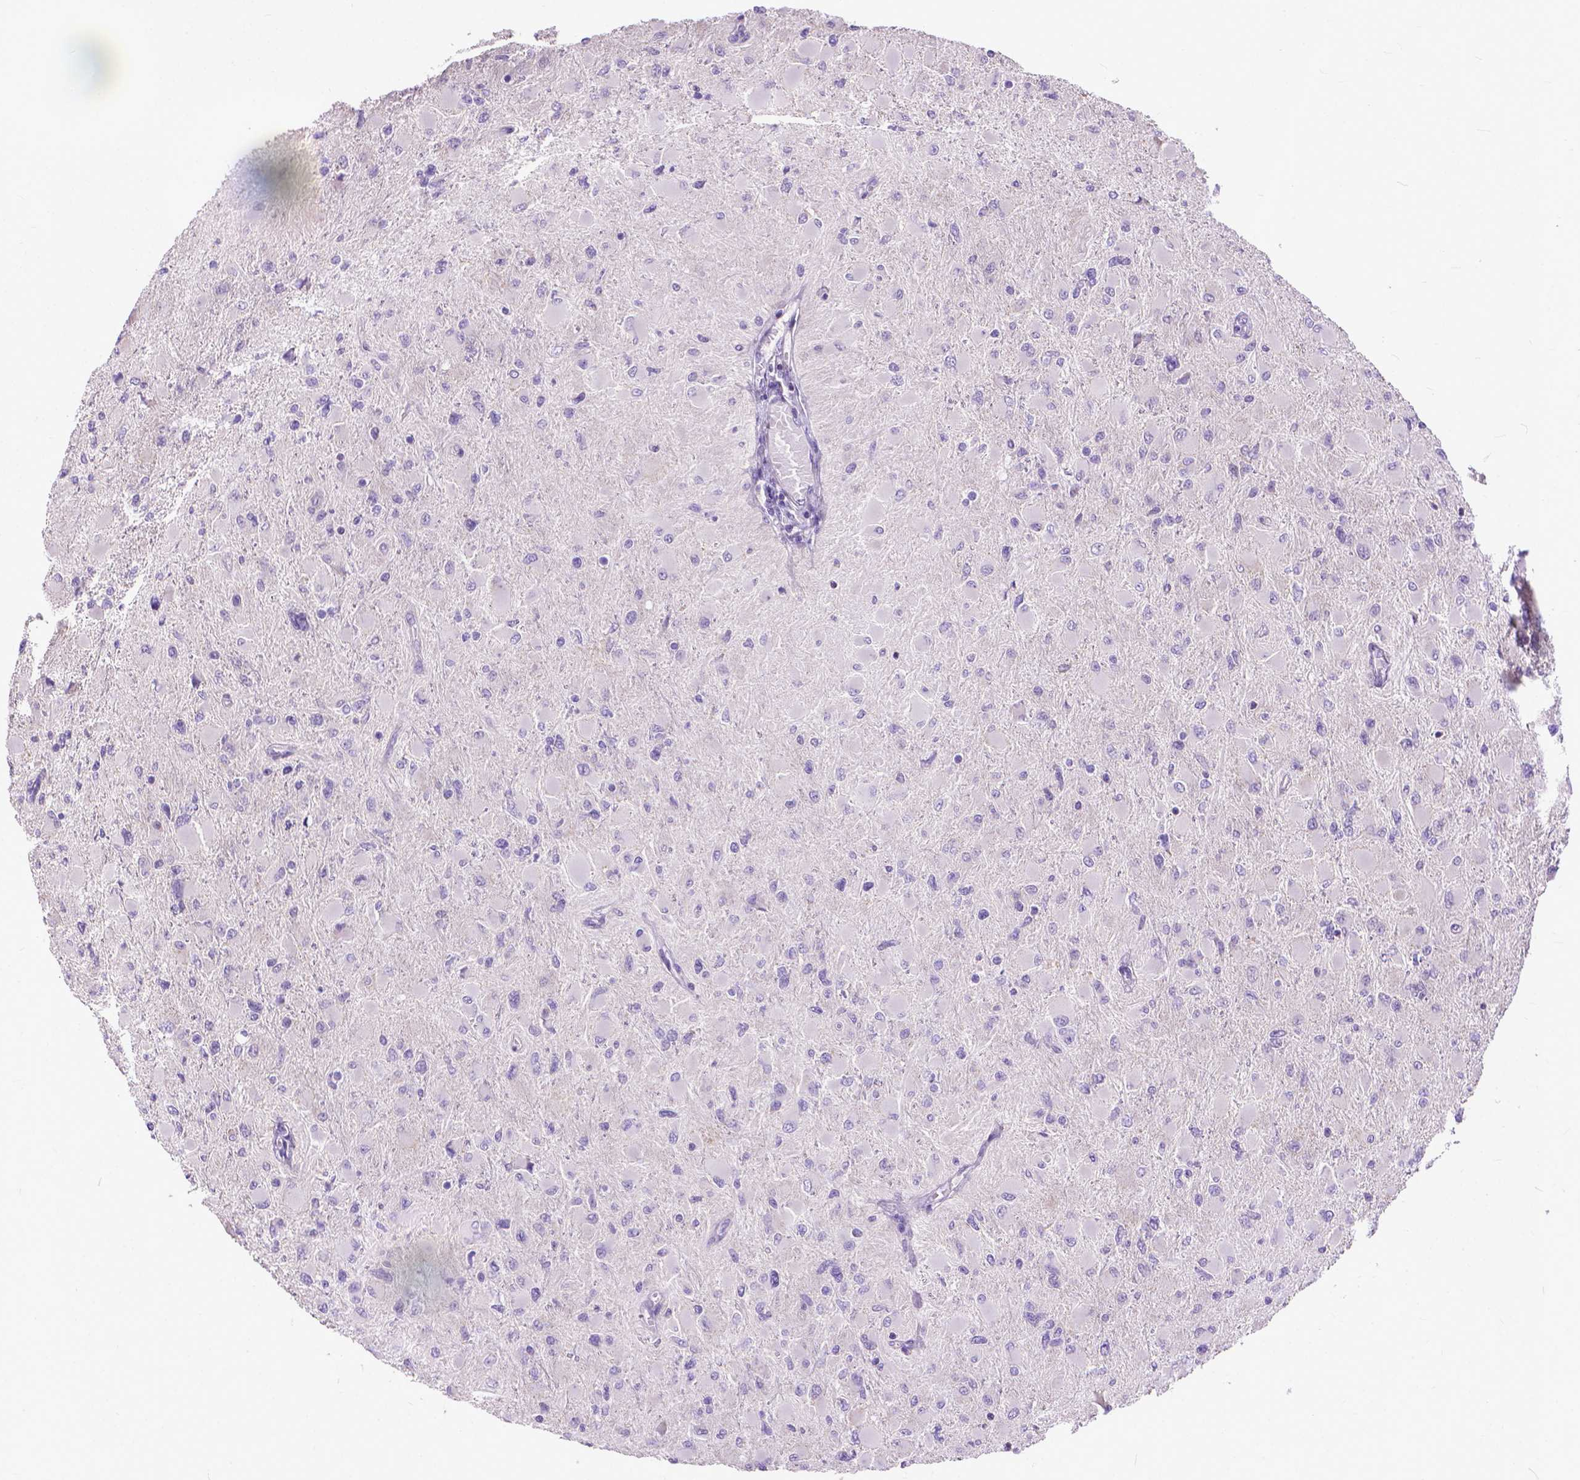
{"staining": {"intensity": "negative", "quantity": "none", "location": "none"}, "tissue": "glioma", "cell_type": "Tumor cells", "image_type": "cancer", "snomed": [{"axis": "morphology", "description": "Glioma, malignant, High grade"}, {"axis": "topography", "description": "Cerebral cortex"}], "caption": "Immunohistochemistry image of human high-grade glioma (malignant) stained for a protein (brown), which exhibits no positivity in tumor cells.", "gene": "SYN1", "patient": {"sex": "female", "age": 36}}